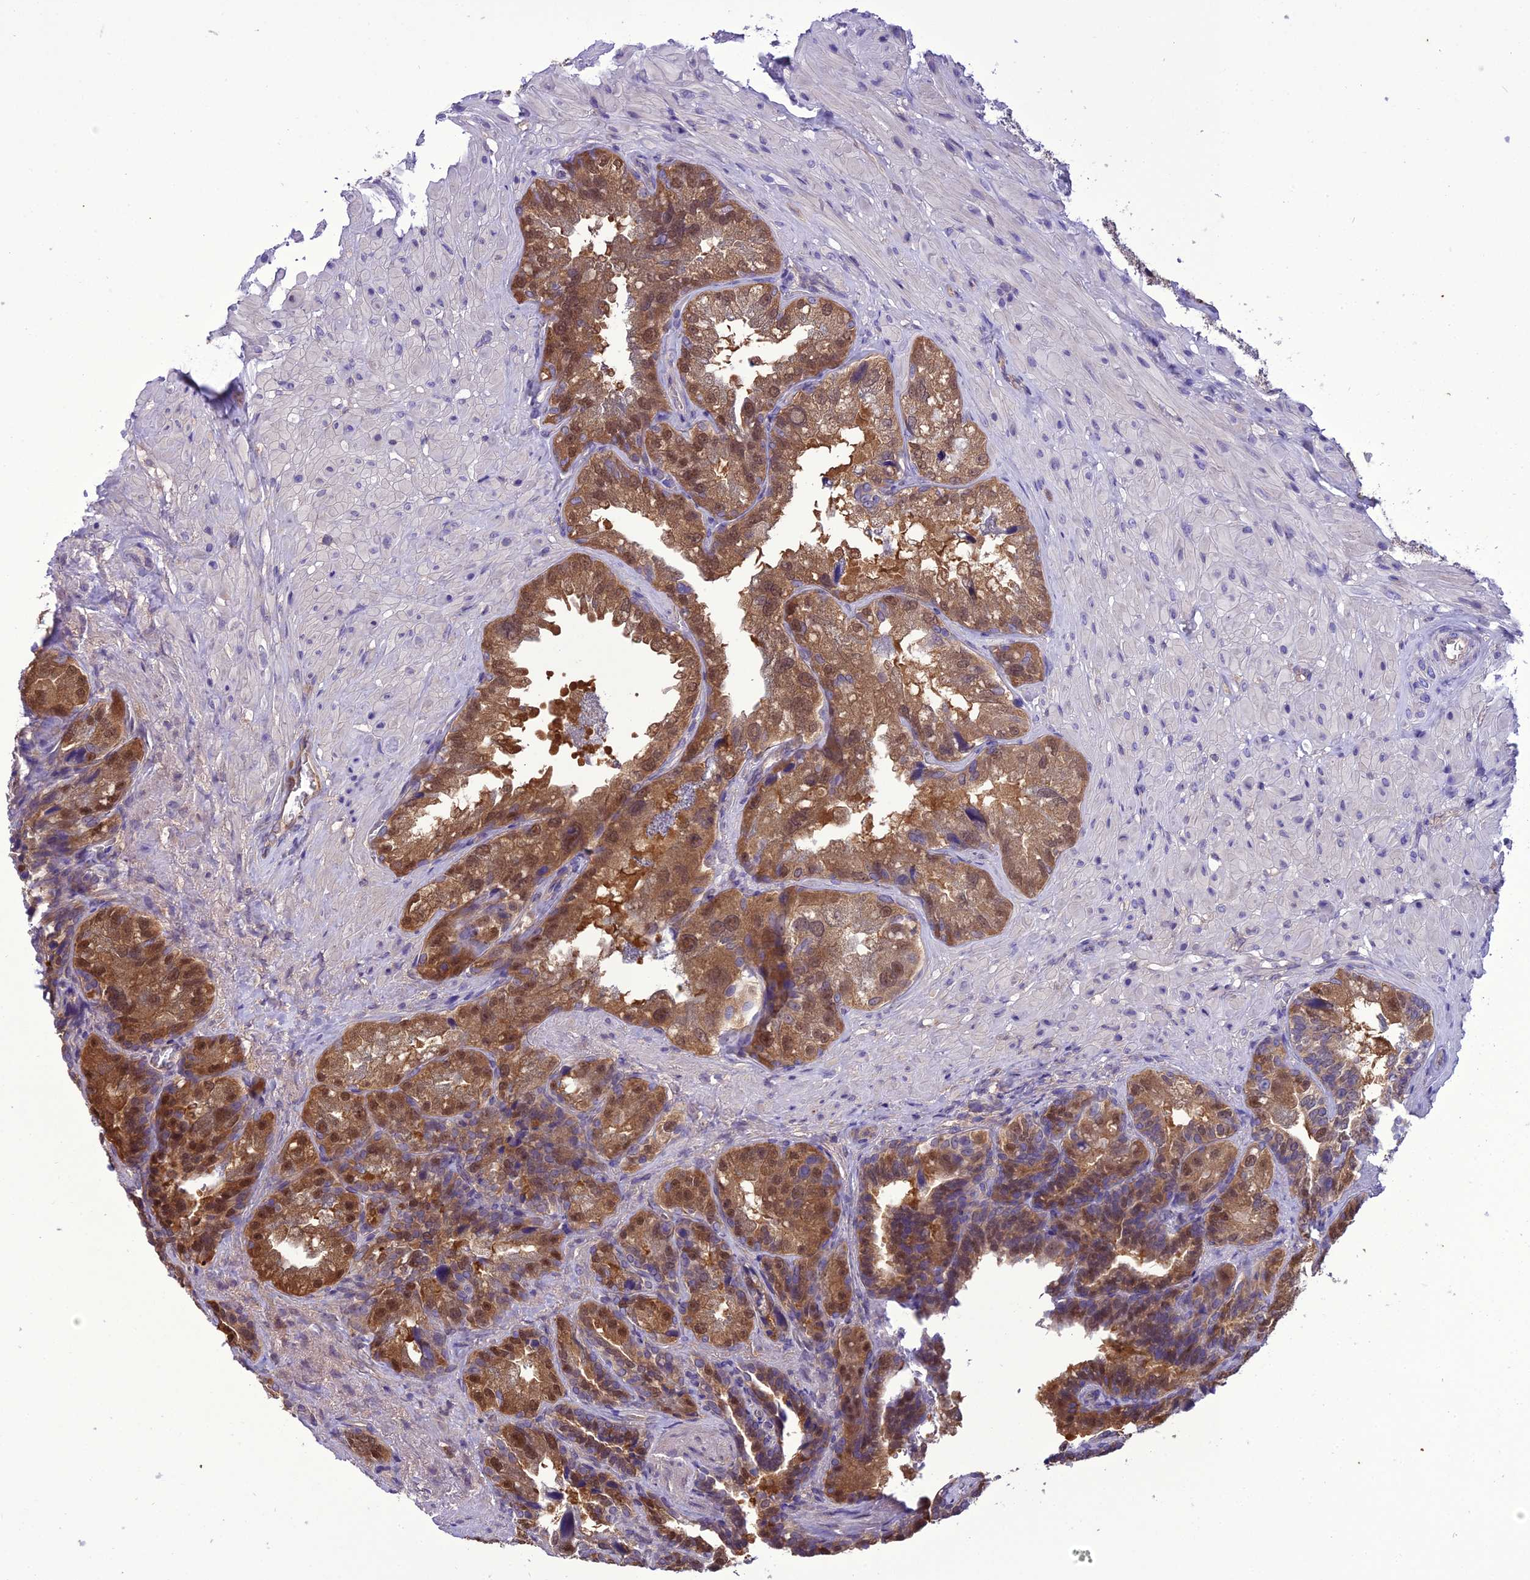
{"staining": {"intensity": "moderate", "quantity": ">75%", "location": "cytoplasmic/membranous,nuclear"}, "tissue": "seminal vesicle", "cell_type": "Glandular cells", "image_type": "normal", "snomed": [{"axis": "morphology", "description": "Normal tissue, NOS"}, {"axis": "topography", "description": "Seminal veicle"}, {"axis": "topography", "description": "Peripheral nerve tissue"}], "caption": "Immunohistochemistry of benign seminal vesicle shows medium levels of moderate cytoplasmic/membranous,nuclear staining in about >75% of glandular cells.", "gene": "BORCS6", "patient": {"sex": "male", "age": 63}}